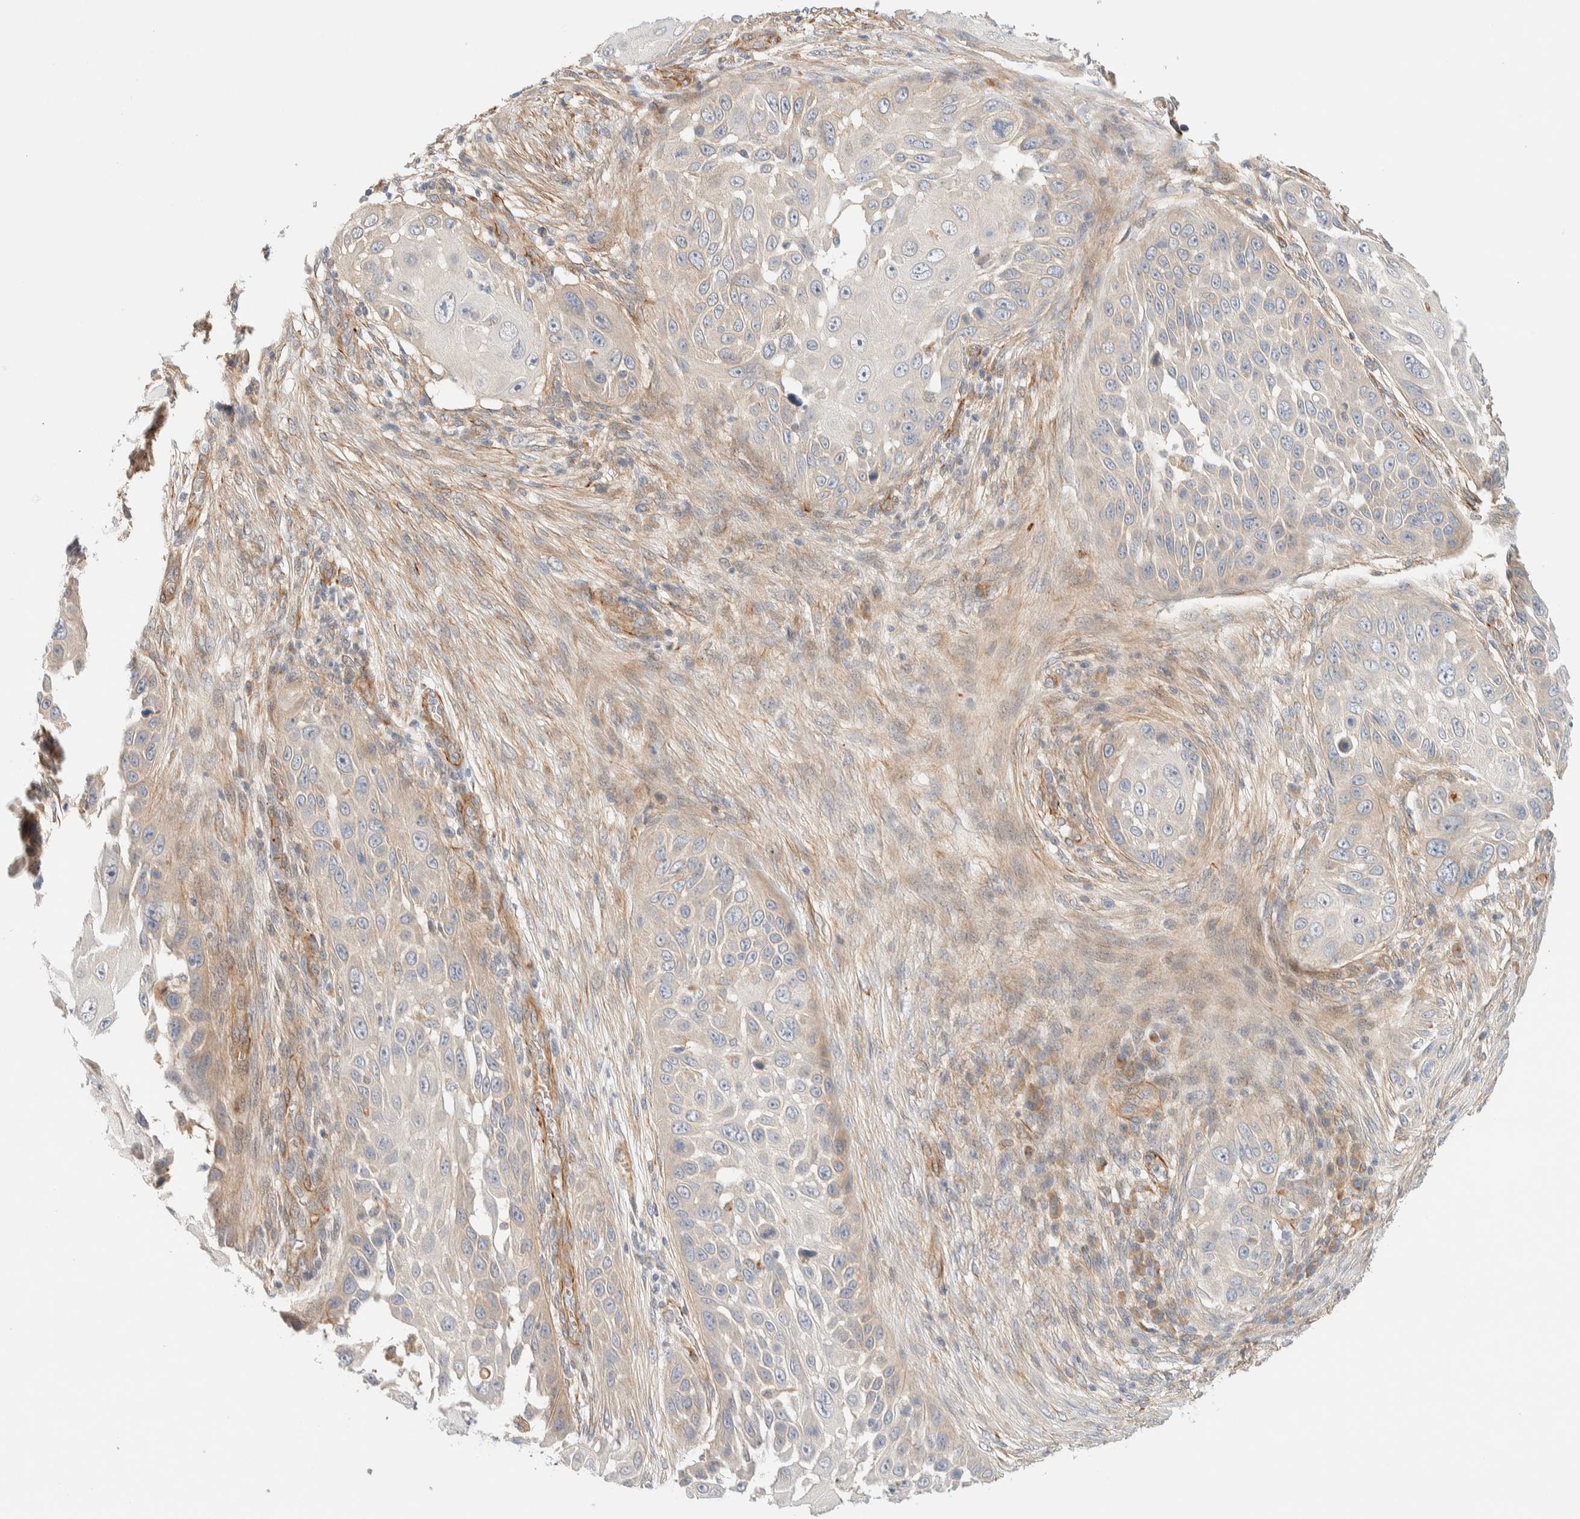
{"staining": {"intensity": "weak", "quantity": "<25%", "location": "cytoplasmic/membranous"}, "tissue": "skin cancer", "cell_type": "Tumor cells", "image_type": "cancer", "snomed": [{"axis": "morphology", "description": "Squamous cell carcinoma, NOS"}, {"axis": "topography", "description": "Skin"}], "caption": "Tumor cells show no significant protein staining in squamous cell carcinoma (skin). Nuclei are stained in blue.", "gene": "FAT1", "patient": {"sex": "female", "age": 44}}